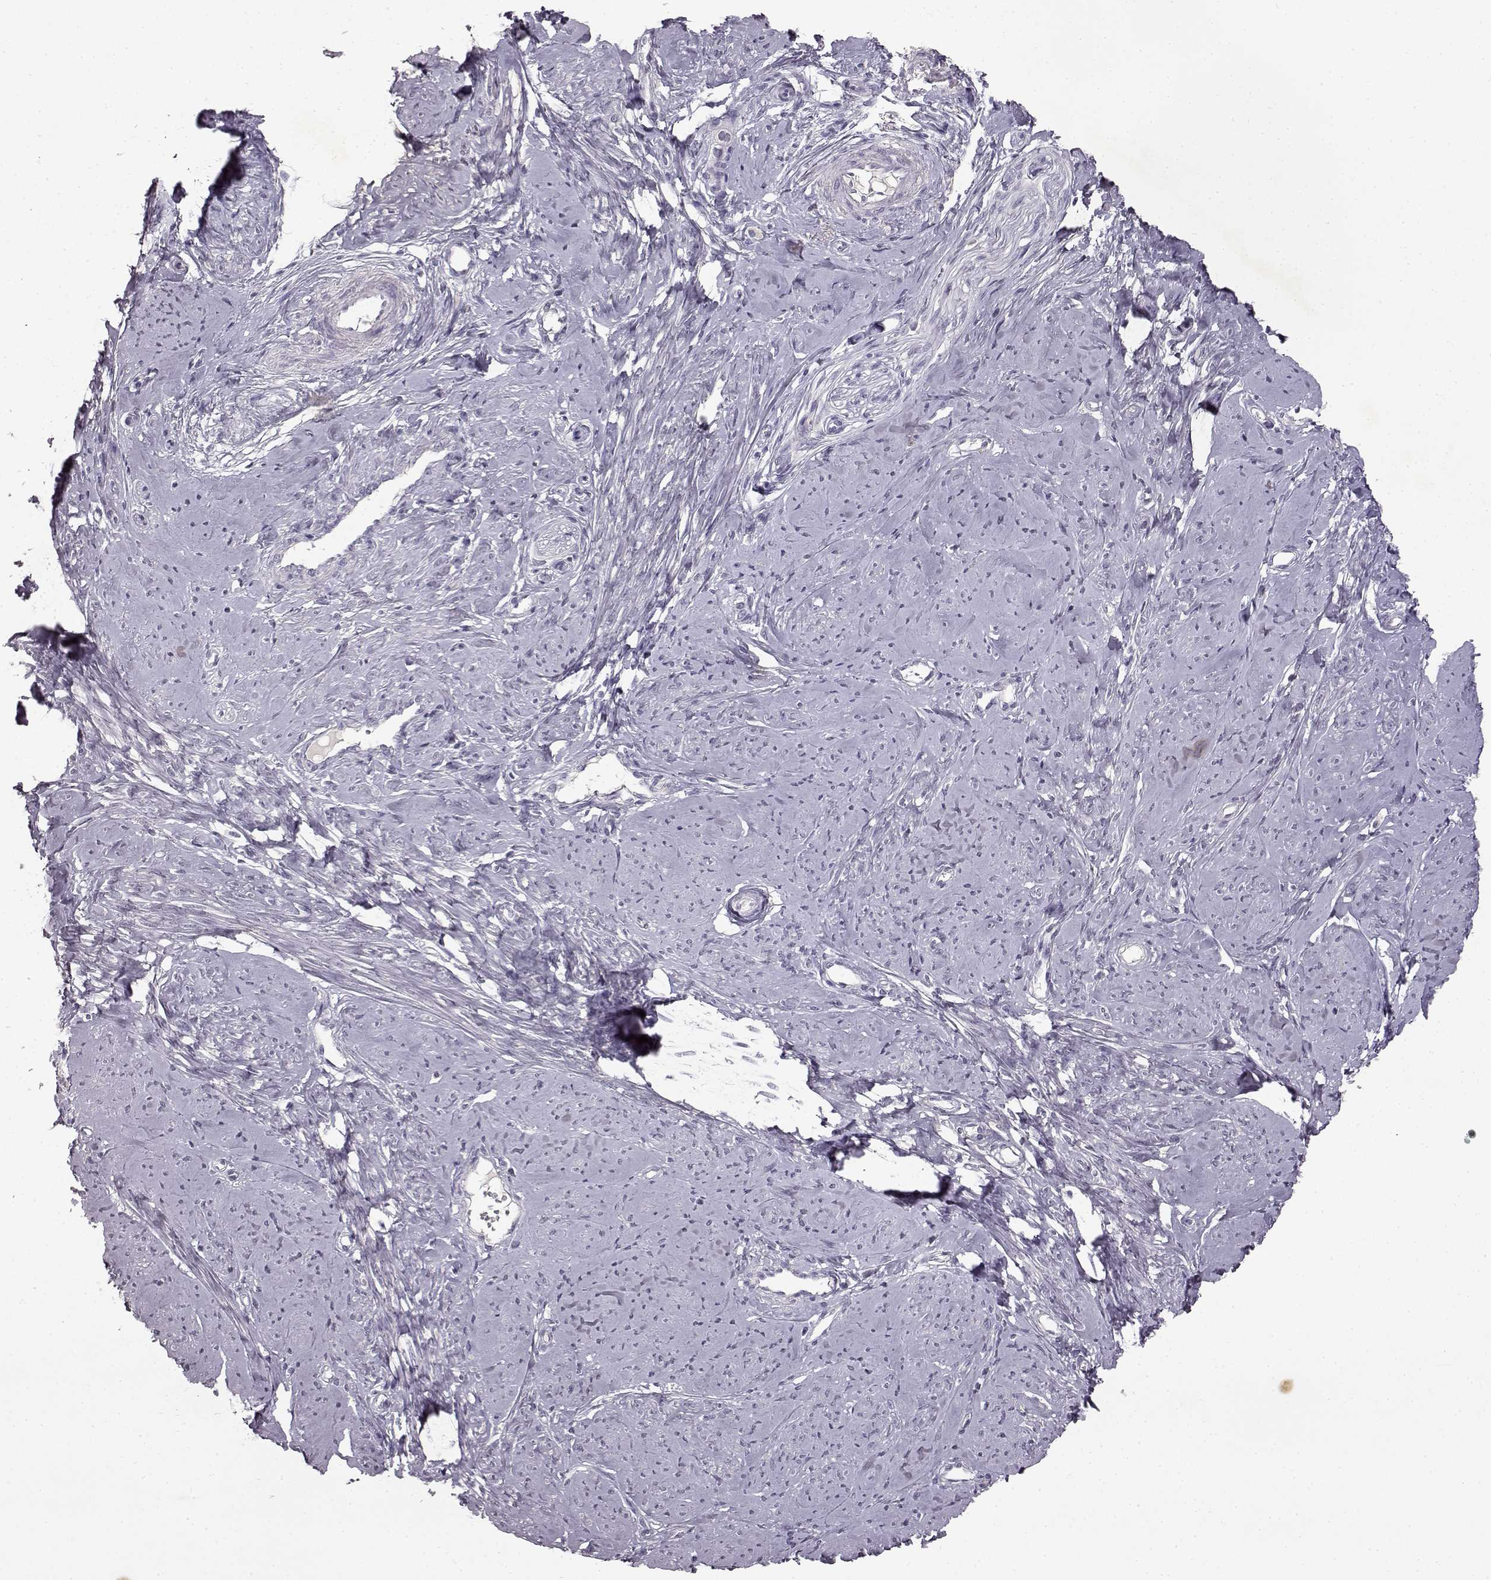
{"staining": {"intensity": "negative", "quantity": "none", "location": "none"}, "tissue": "smooth muscle", "cell_type": "Smooth muscle cells", "image_type": "normal", "snomed": [{"axis": "morphology", "description": "Normal tissue, NOS"}, {"axis": "topography", "description": "Smooth muscle"}], "caption": "IHC photomicrograph of benign human smooth muscle stained for a protein (brown), which exhibits no positivity in smooth muscle cells.", "gene": "SPAG17", "patient": {"sex": "female", "age": 48}}